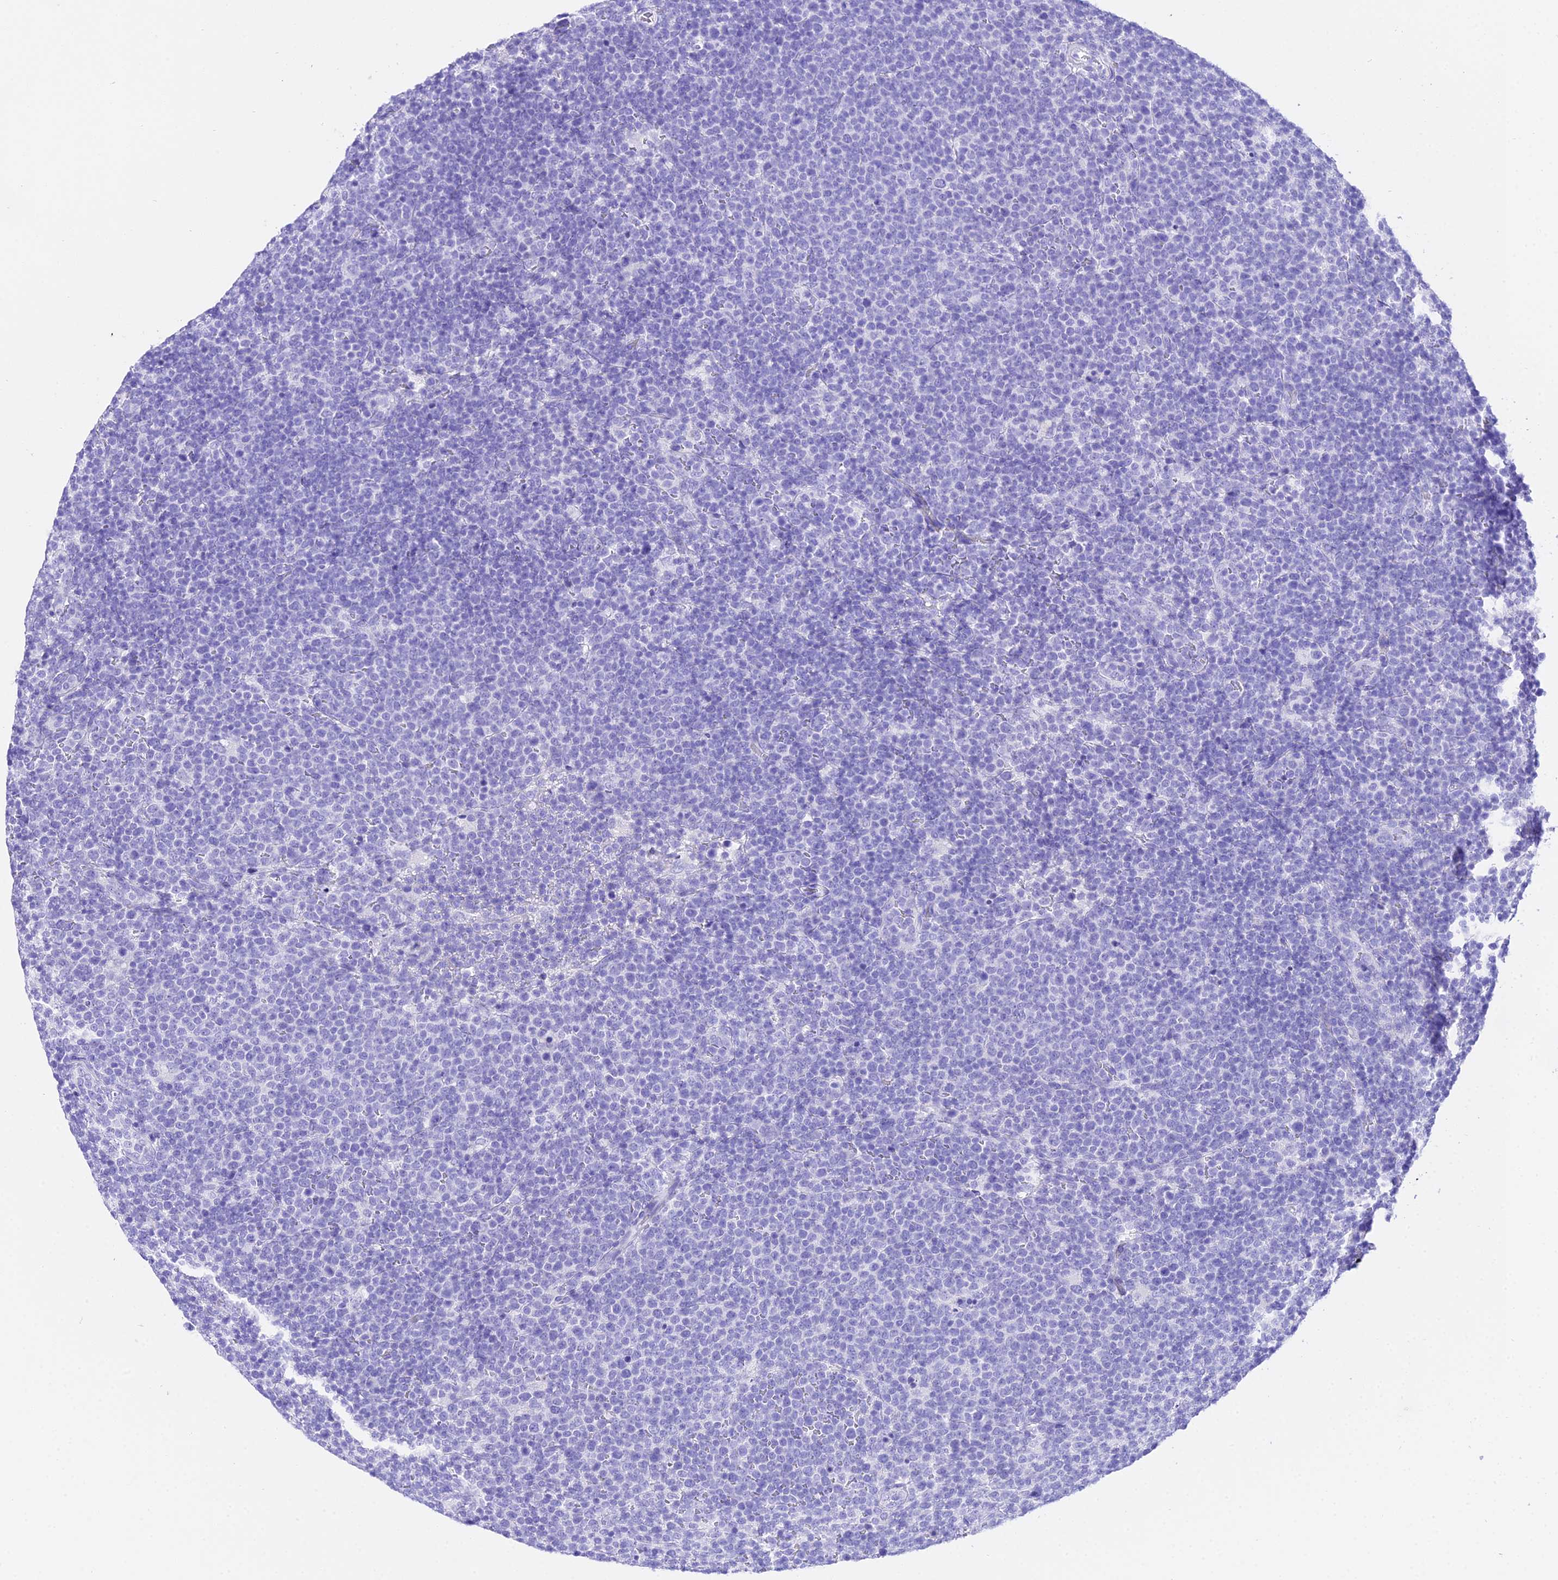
{"staining": {"intensity": "negative", "quantity": "none", "location": "none"}, "tissue": "lymphoma", "cell_type": "Tumor cells", "image_type": "cancer", "snomed": [{"axis": "morphology", "description": "Malignant lymphoma, non-Hodgkin's type, High grade"}, {"axis": "topography", "description": "Lymph node"}], "caption": "Immunohistochemical staining of lymphoma displays no significant staining in tumor cells.", "gene": "TRMT44", "patient": {"sex": "male", "age": 61}}